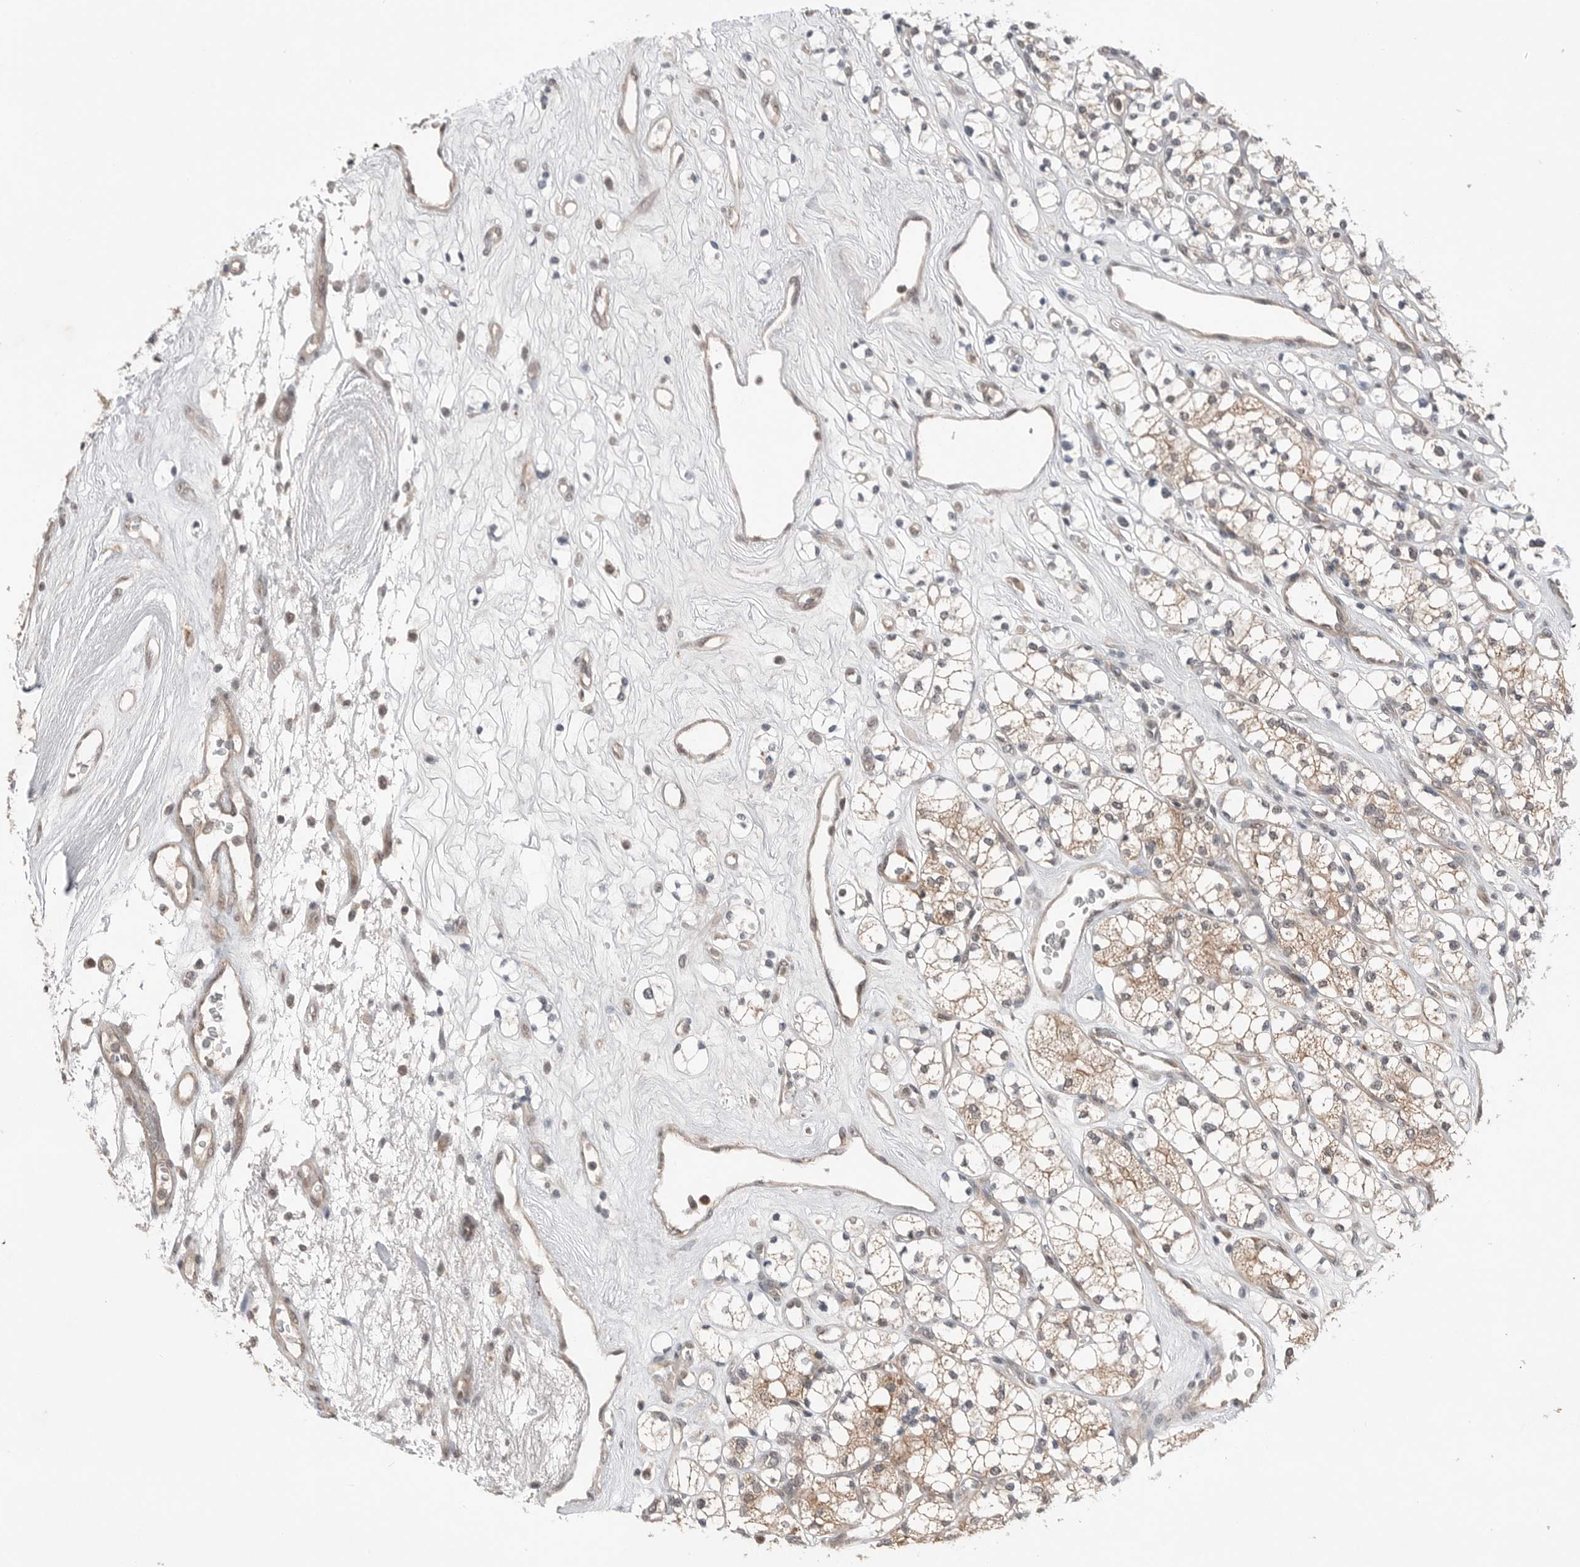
{"staining": {"intensity": "weak", "quantity": "25%-75%", "location": "cytoplasmic/membranous"}, "tissue": "renal cancer", "cell_type": "Tumor cells", "image_type": "cancer", "snomed": [{"axis": "morphology", "description": "Adenocarcinoma, NOS"}, {"axis": "topography", "description": "Kidney"}], "caption": "Immunohistochemical staining of renal cancer demonstrates weak cytoplasmic/membranous protein expression in approximately 25%-75% of tumor cells.", "gene": "NTAQ1", "patient": {"sex": "male", "age": 77}}